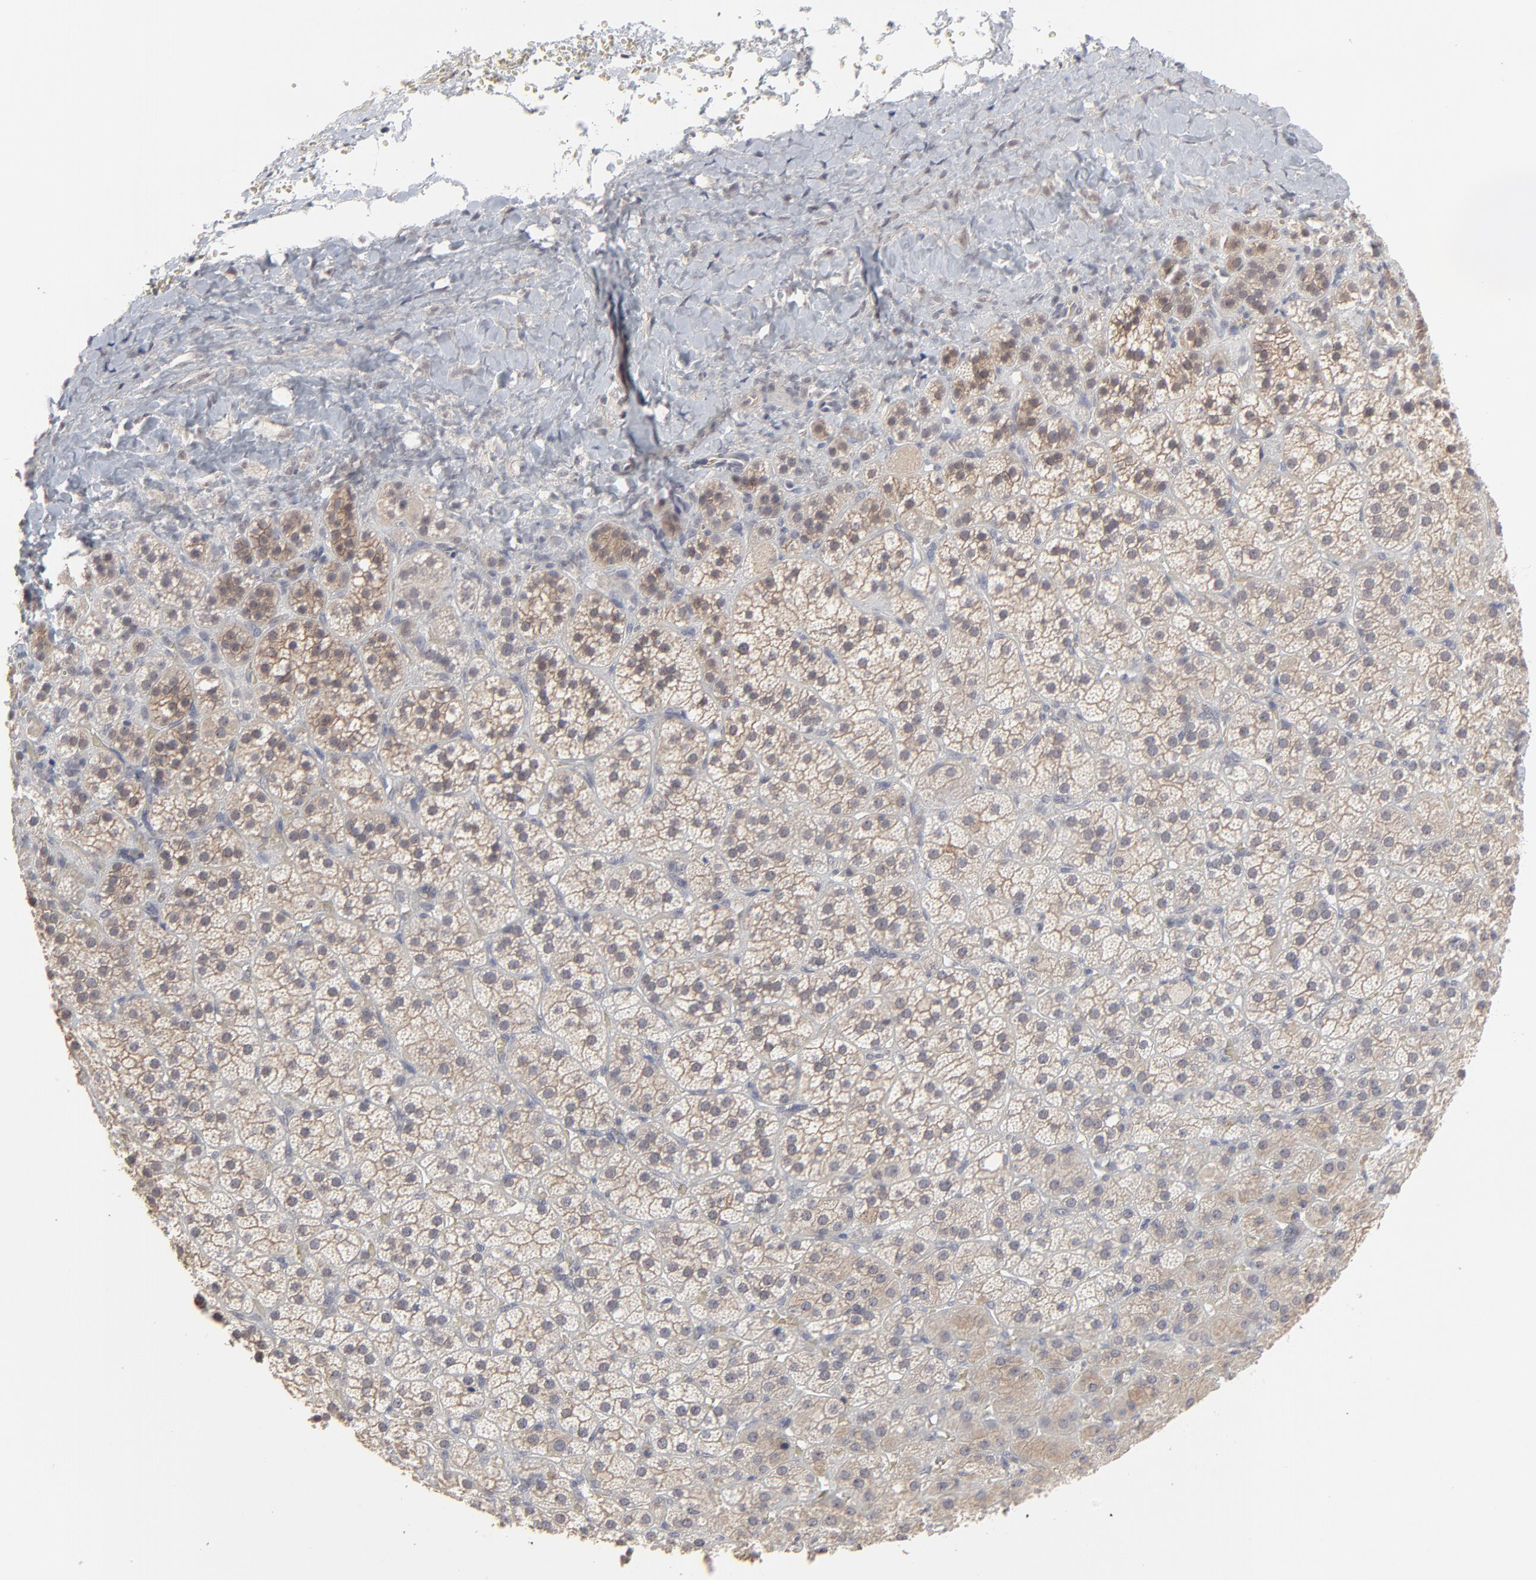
{"staining": {"intensity": "weak", "quantity": "<25%", "location": "cytoplasmic/membranous"}, "tissue": "adrenal gland", "cell_type": "Glandular cells", "image_type": "normal", "snomed": [{"axis": "morphology", "description": "Normal tissue, NOS"}, {"axis": "topography", "description": "Adrenal gland"}], "caption": "Immunohistochemical staining of unremarkable human adrenal gland exhibits no significant expression in glandular cells.", "gene": "FAM199X", "patient": {"sex": "female", "age": 71}}